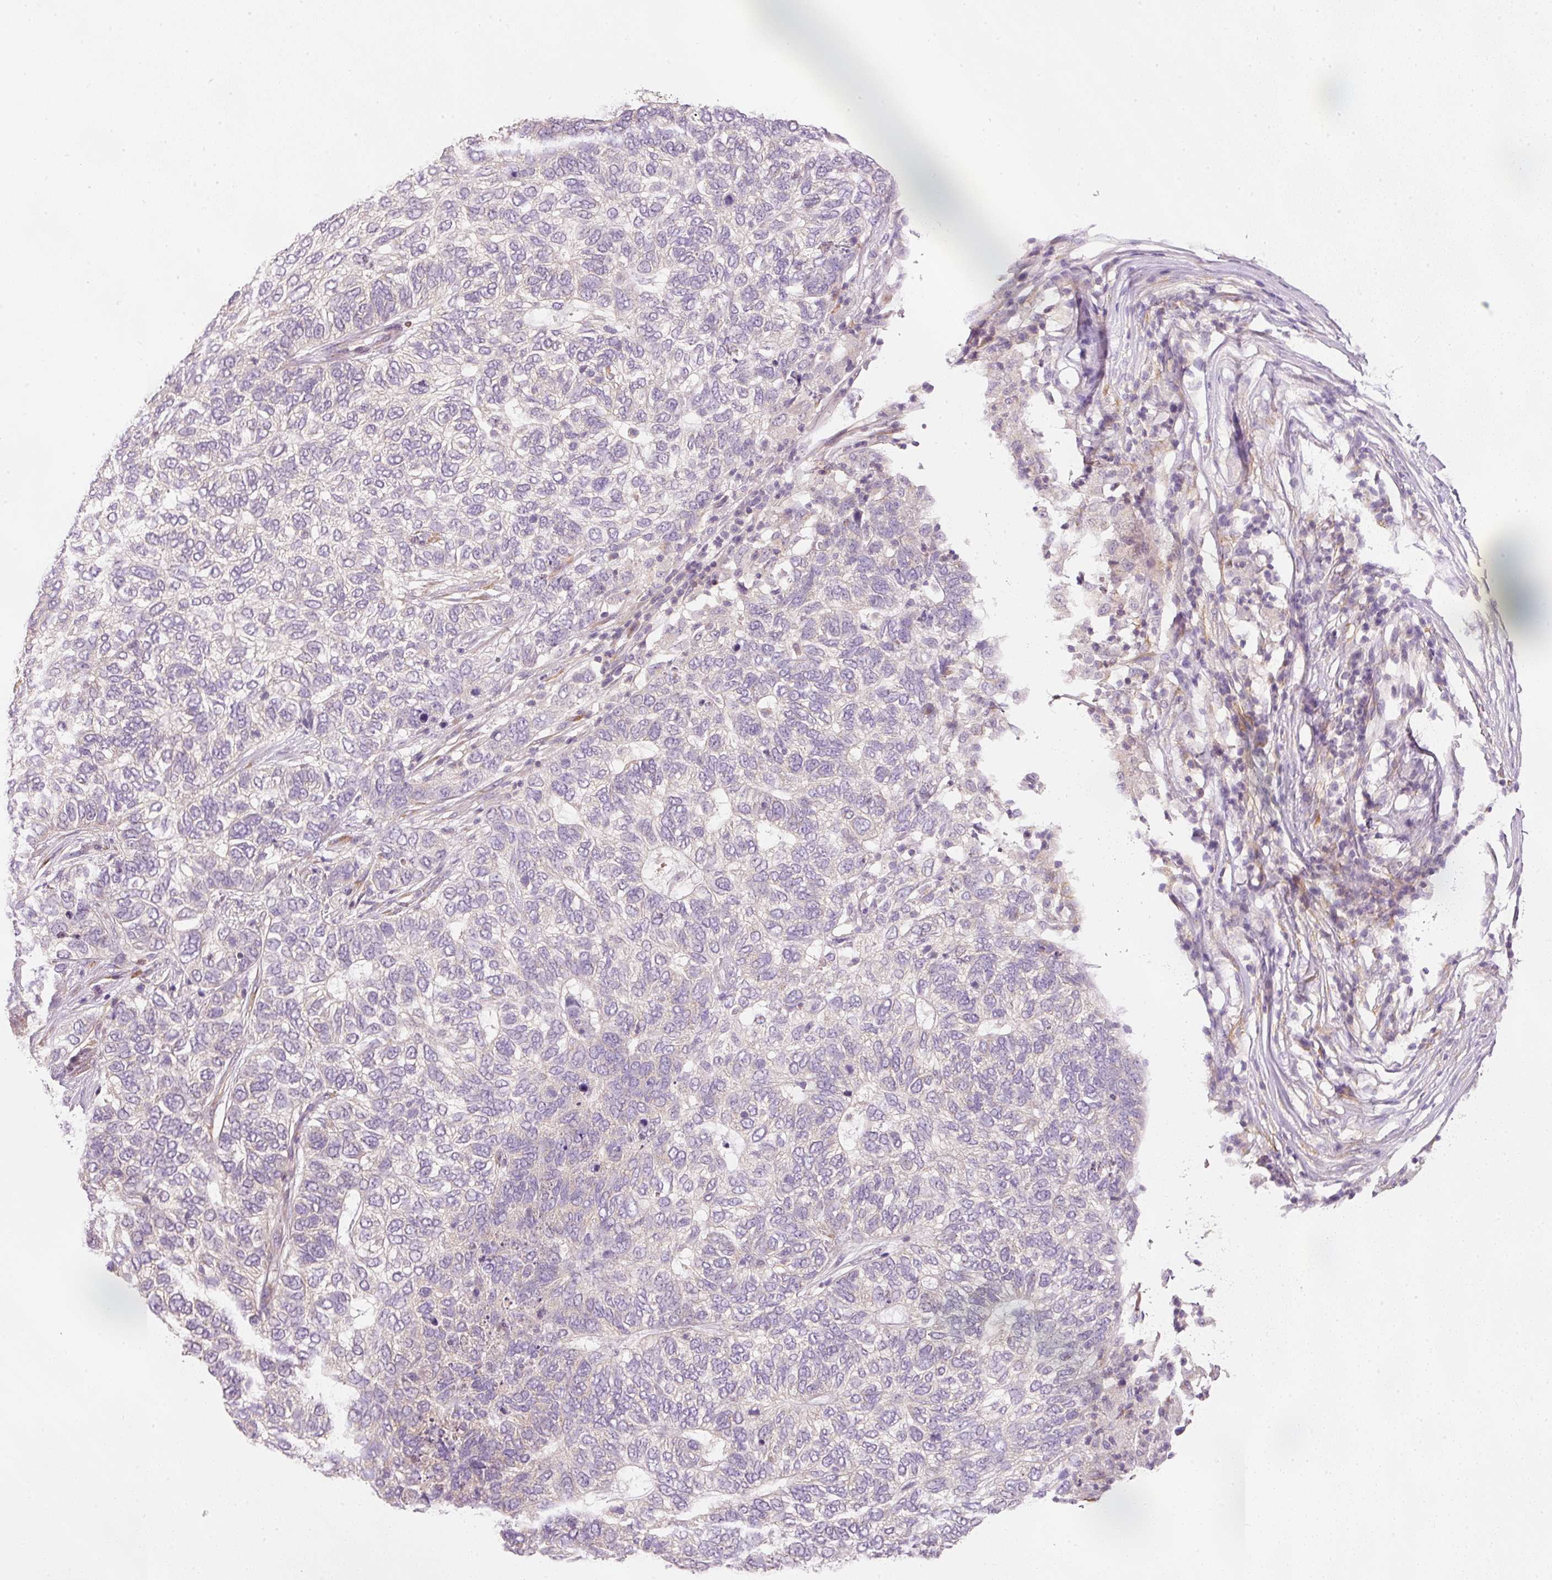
{"staining": {"intensity": "negative", "quantity": "none", "location": "none"}, "tissue": "skin cancer", "cell_type": "Tumor cells", "image_type": "cancer", "snomed": [{"axis": "morphology", "description": "Basal cell carcinoma"}, {"axis": "topography", "description": "Skin"}], "caption": "The IHC micrograph has no significant staining in tumor cells of basal cell carcinoma (skin) tissue.", "gene": "RNF167", "patient": {"sex": "female", "age": 65}}